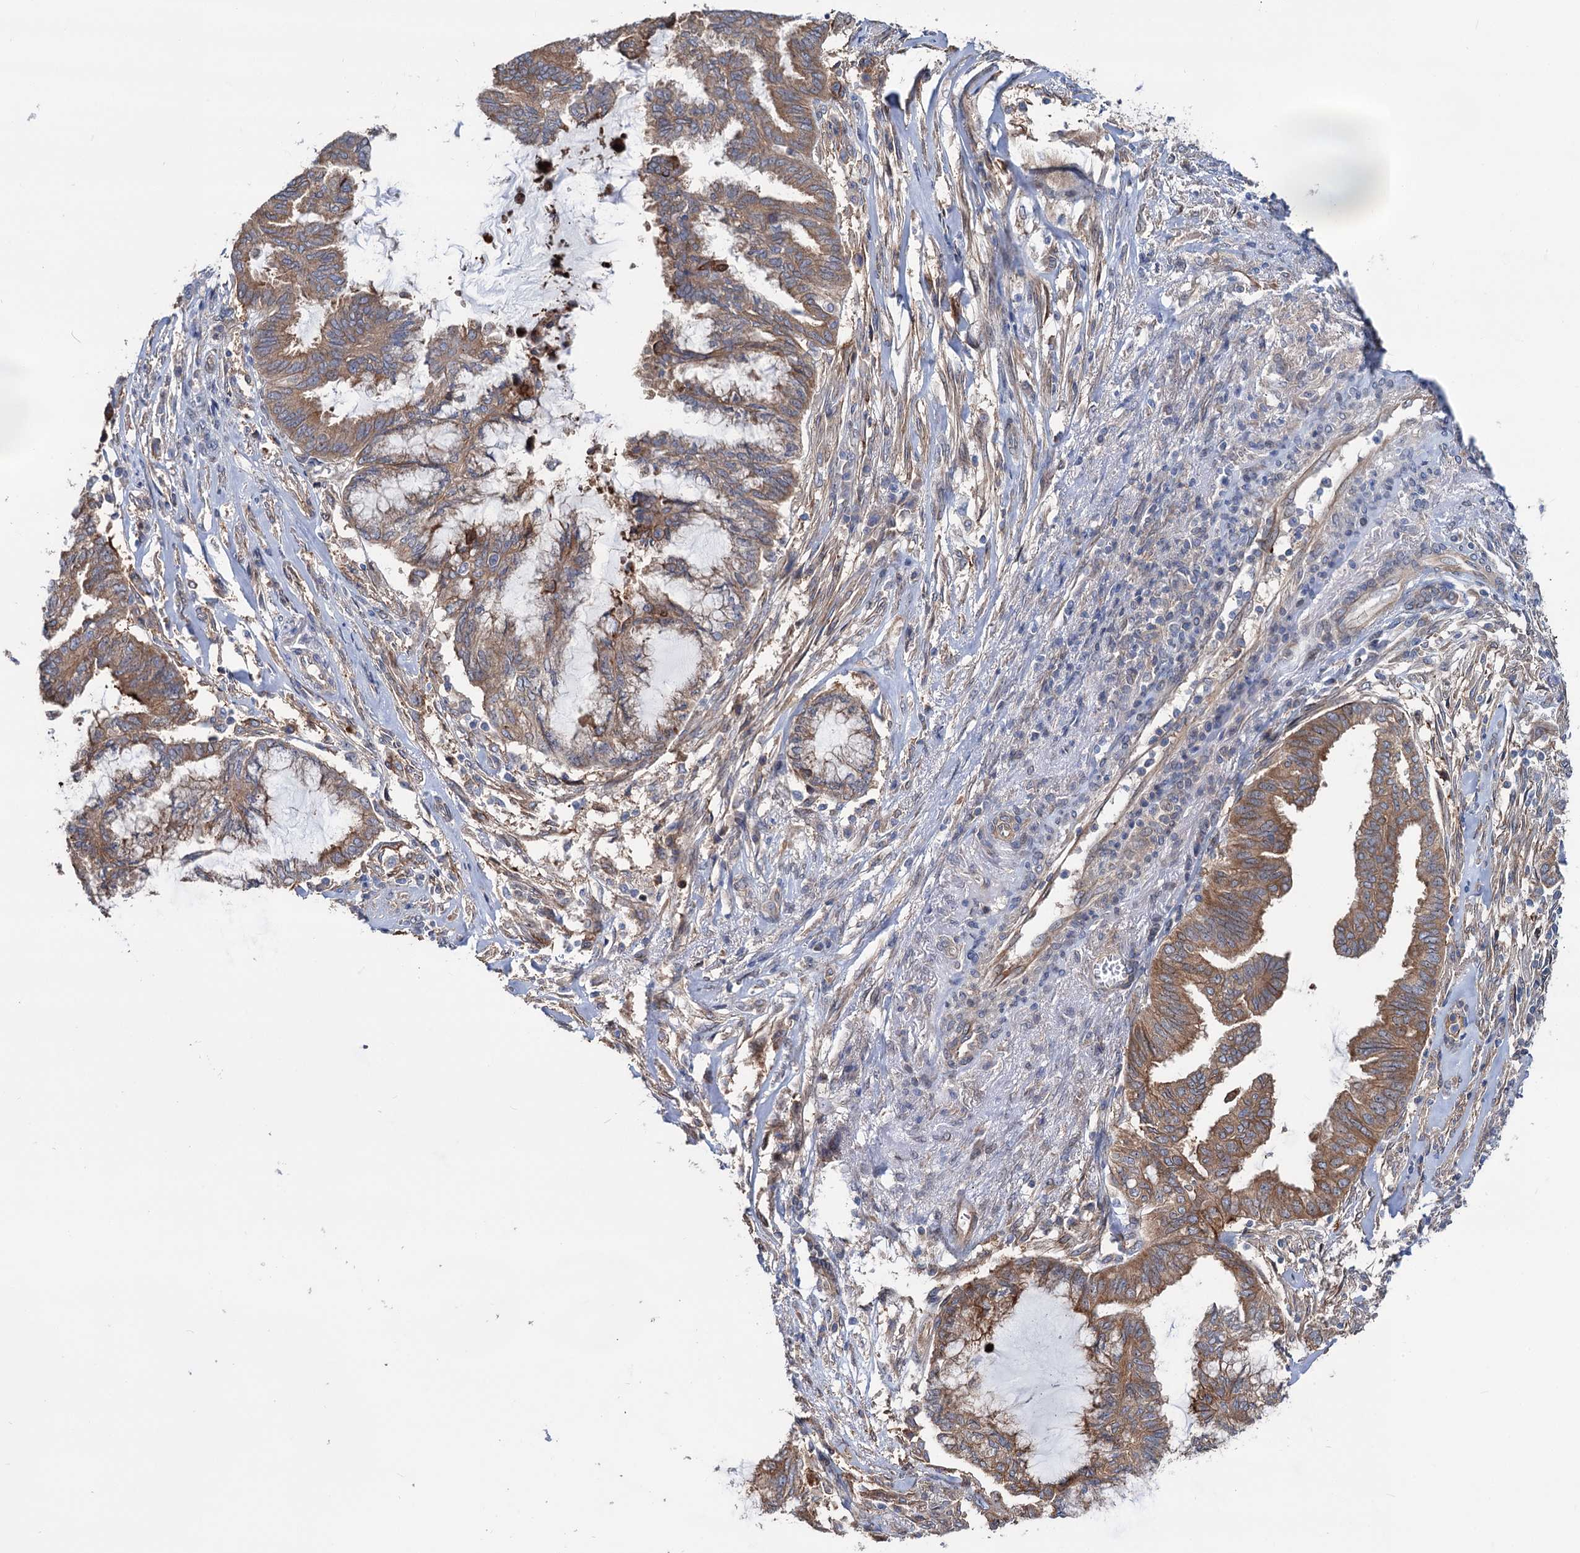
{"staining": {"intensity": "moderate", "quantity": ">75%", "location": "cytoplasmic/membranous"}, "tissue": "endometrial cancer", "cell_type": "Tumor cells", "image_type": "cancer", "snomed": [{"axis": "morphology", "description": "Adenocarcinoma, NOS"}, {"axis": "topography", "description": "Endometrium"}], "caption": "Immunohistochemistry of human endometrial cancer demonstrates medium levels of moderate cytoplasmic/membranous staining in approximately >75% of tumor cells.", "gene": "PTDSS2", "patient": {"sex": "female", "age": 86}}